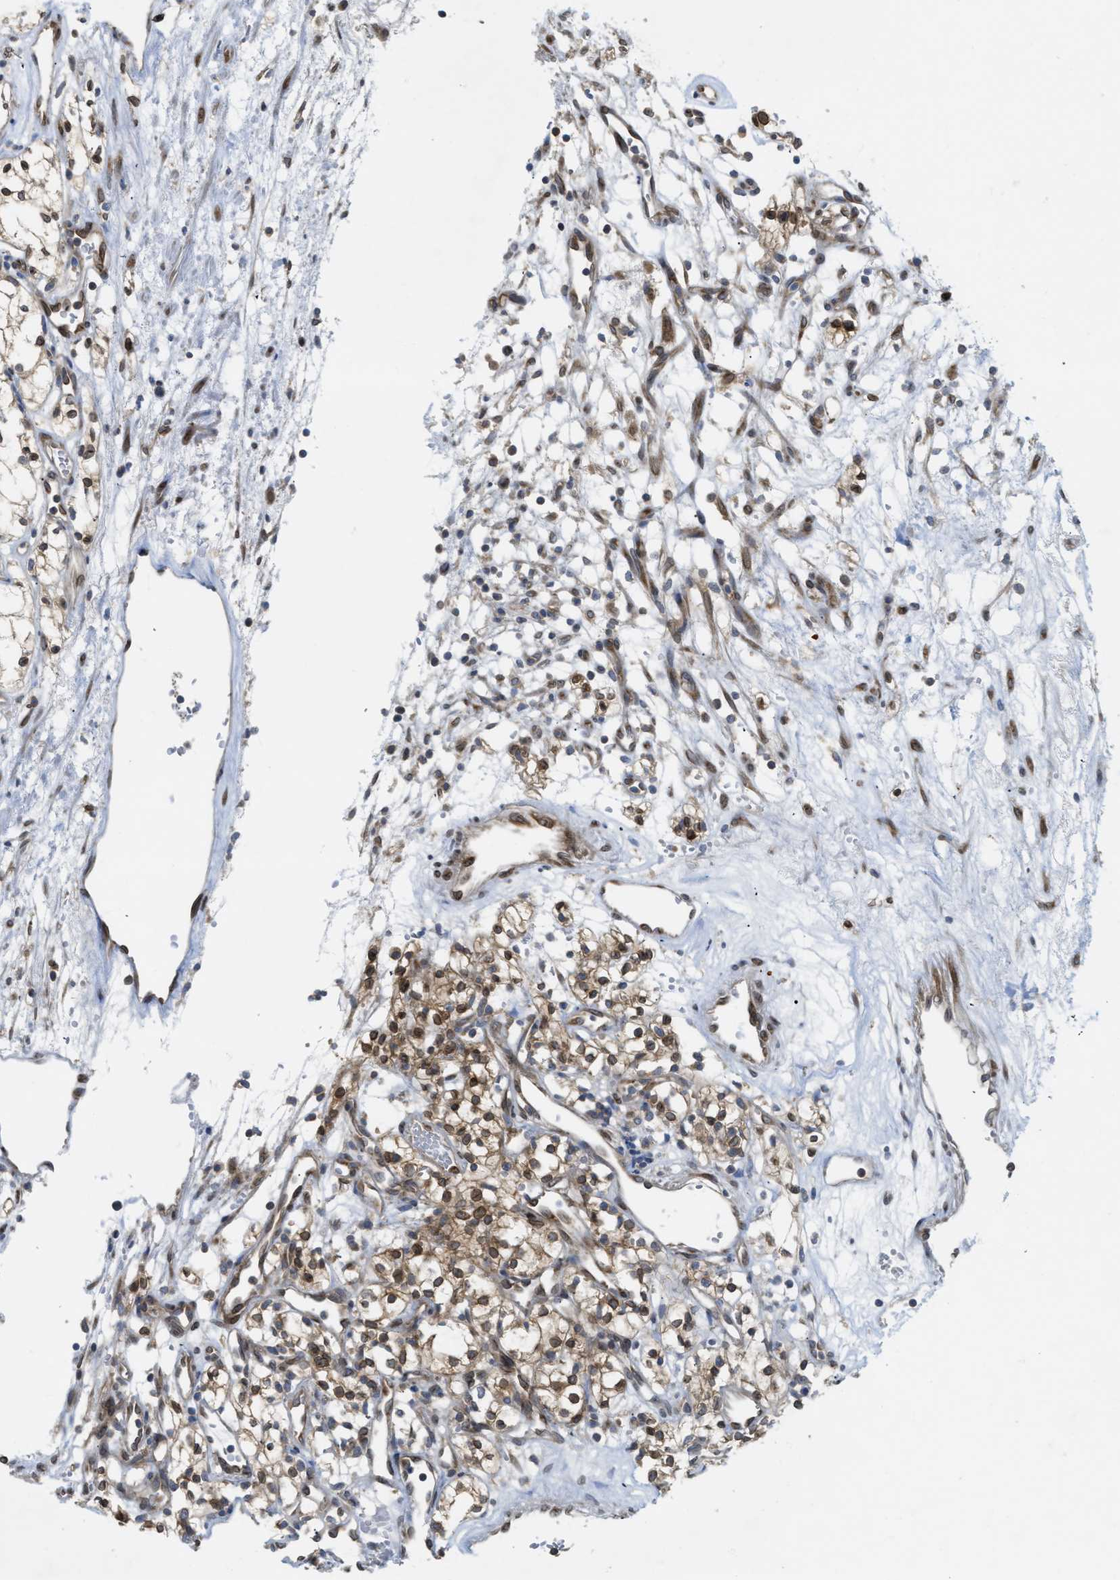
{"staining": {"intensity": "moderate", "quantity": ">75%", "location": "cytoplasmic/membranous,nuclear"}, "tissue": "renal cancer", "cell_type": "Tumor cells", "image_type": "cancer", "snomed": [{"axis": "morphology", "description": "Adenocarcinoma, NOS"}, {"axis": "topography", "description": "Kidney"}], "caption": "Protein expression by immunohistochemistry shows moderate cytoplasmic/membranous and nuclear staining in about >75% of tumor cells in renal cancer. Using DAB (brown) and hematoxylin (blue) stains, captured at high magnification using brightfield microscopy.", "gene": "EIF2AK3", "patient": {"sex": "male", "age": 59}}